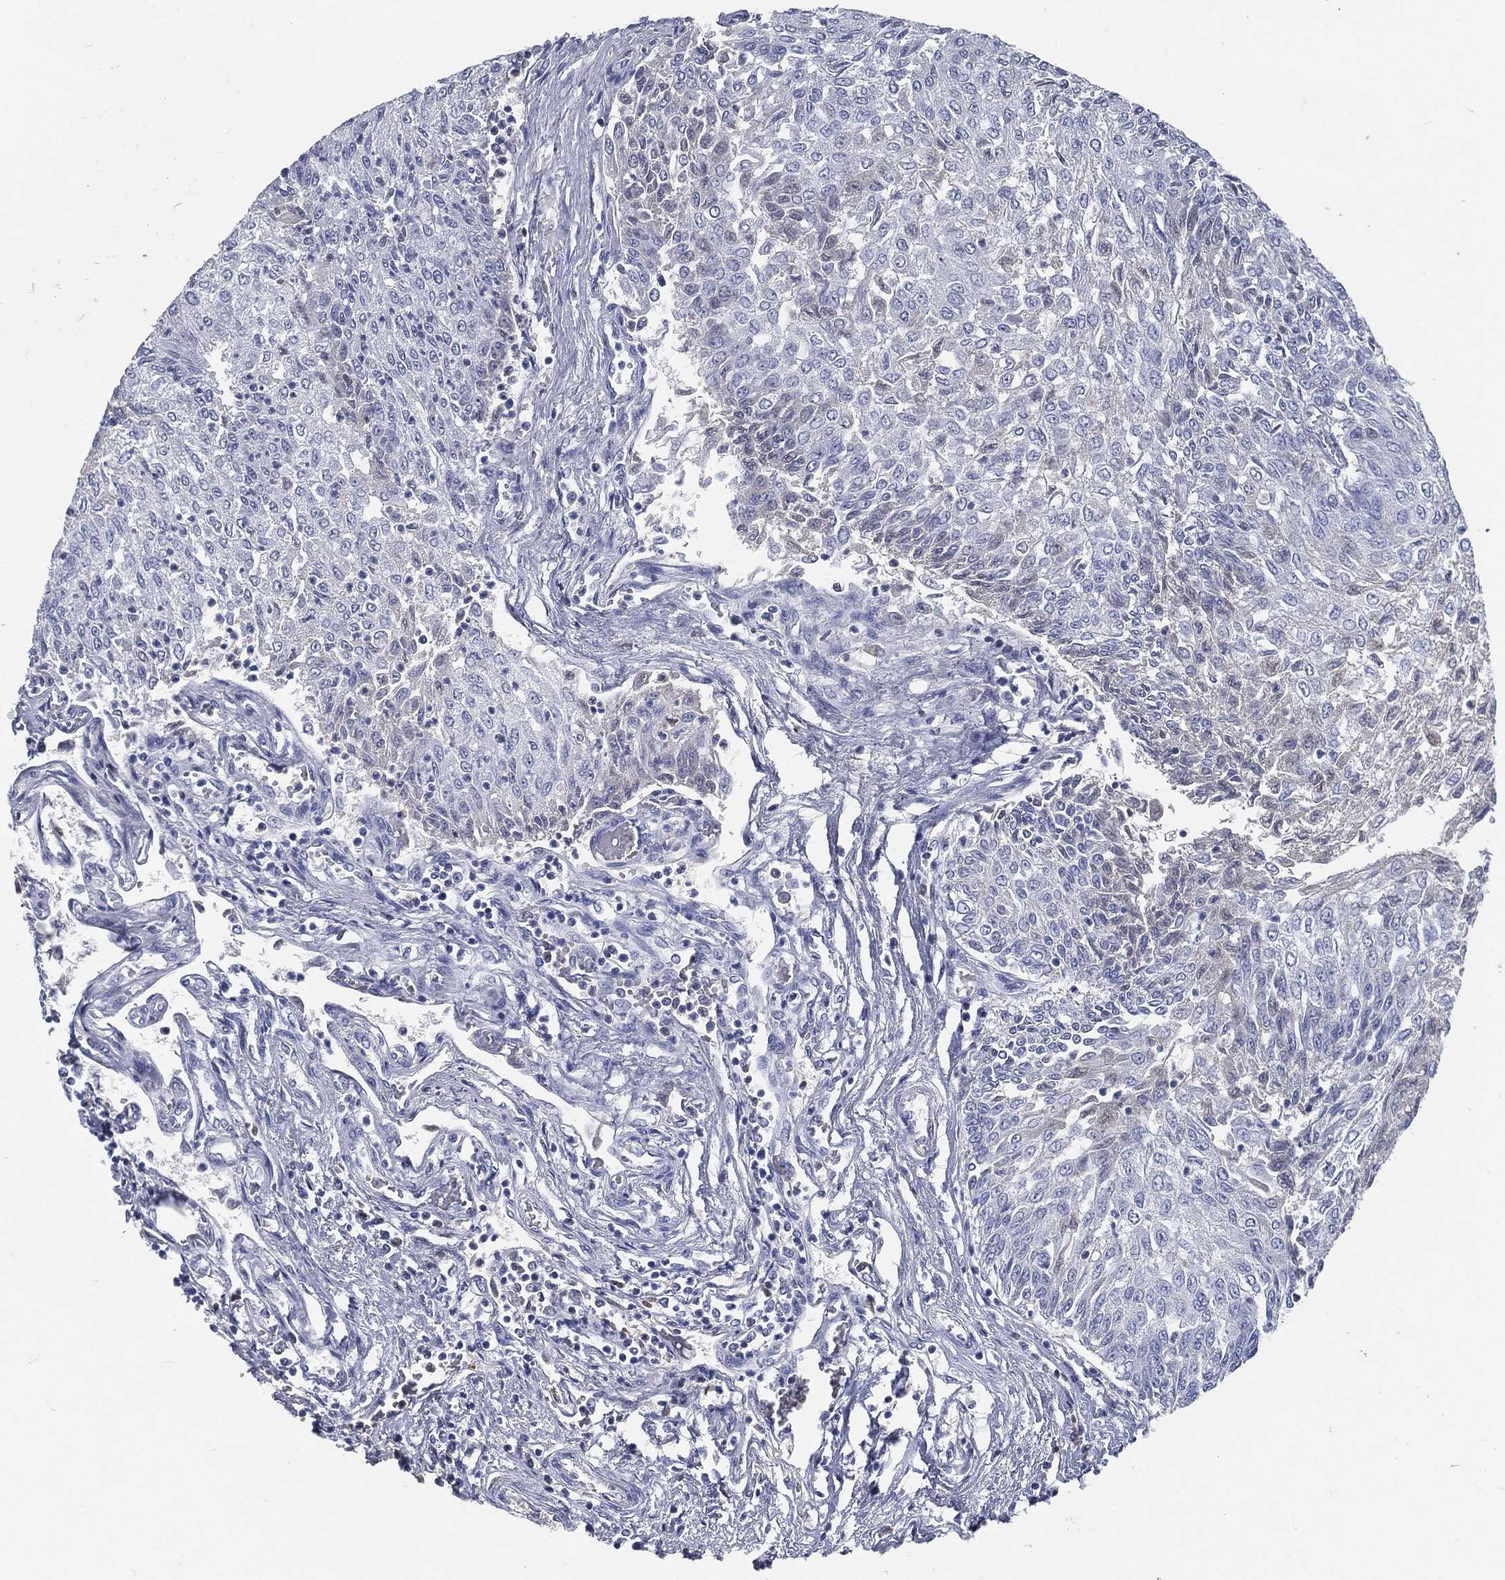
{"staining": {"intensity": "negative", "quantity": "none", "location": "none"}, "tissue": "urothelial cancer", "cell_type": "Tumor cells", "image_type": "cancer", "snomed": [{"axis": "morphology", "description": "Urothelial carcinoma, Low grade"}, {"axis": "topography", "description": "Urinary bladder"}], "caption": "Low-grade urothelial carcinoma stained for a protein using immunohistochemistry exhibits no expression tumor cells.", "gene": "MST1", "patient": {"sex": "male", "age": 78}}